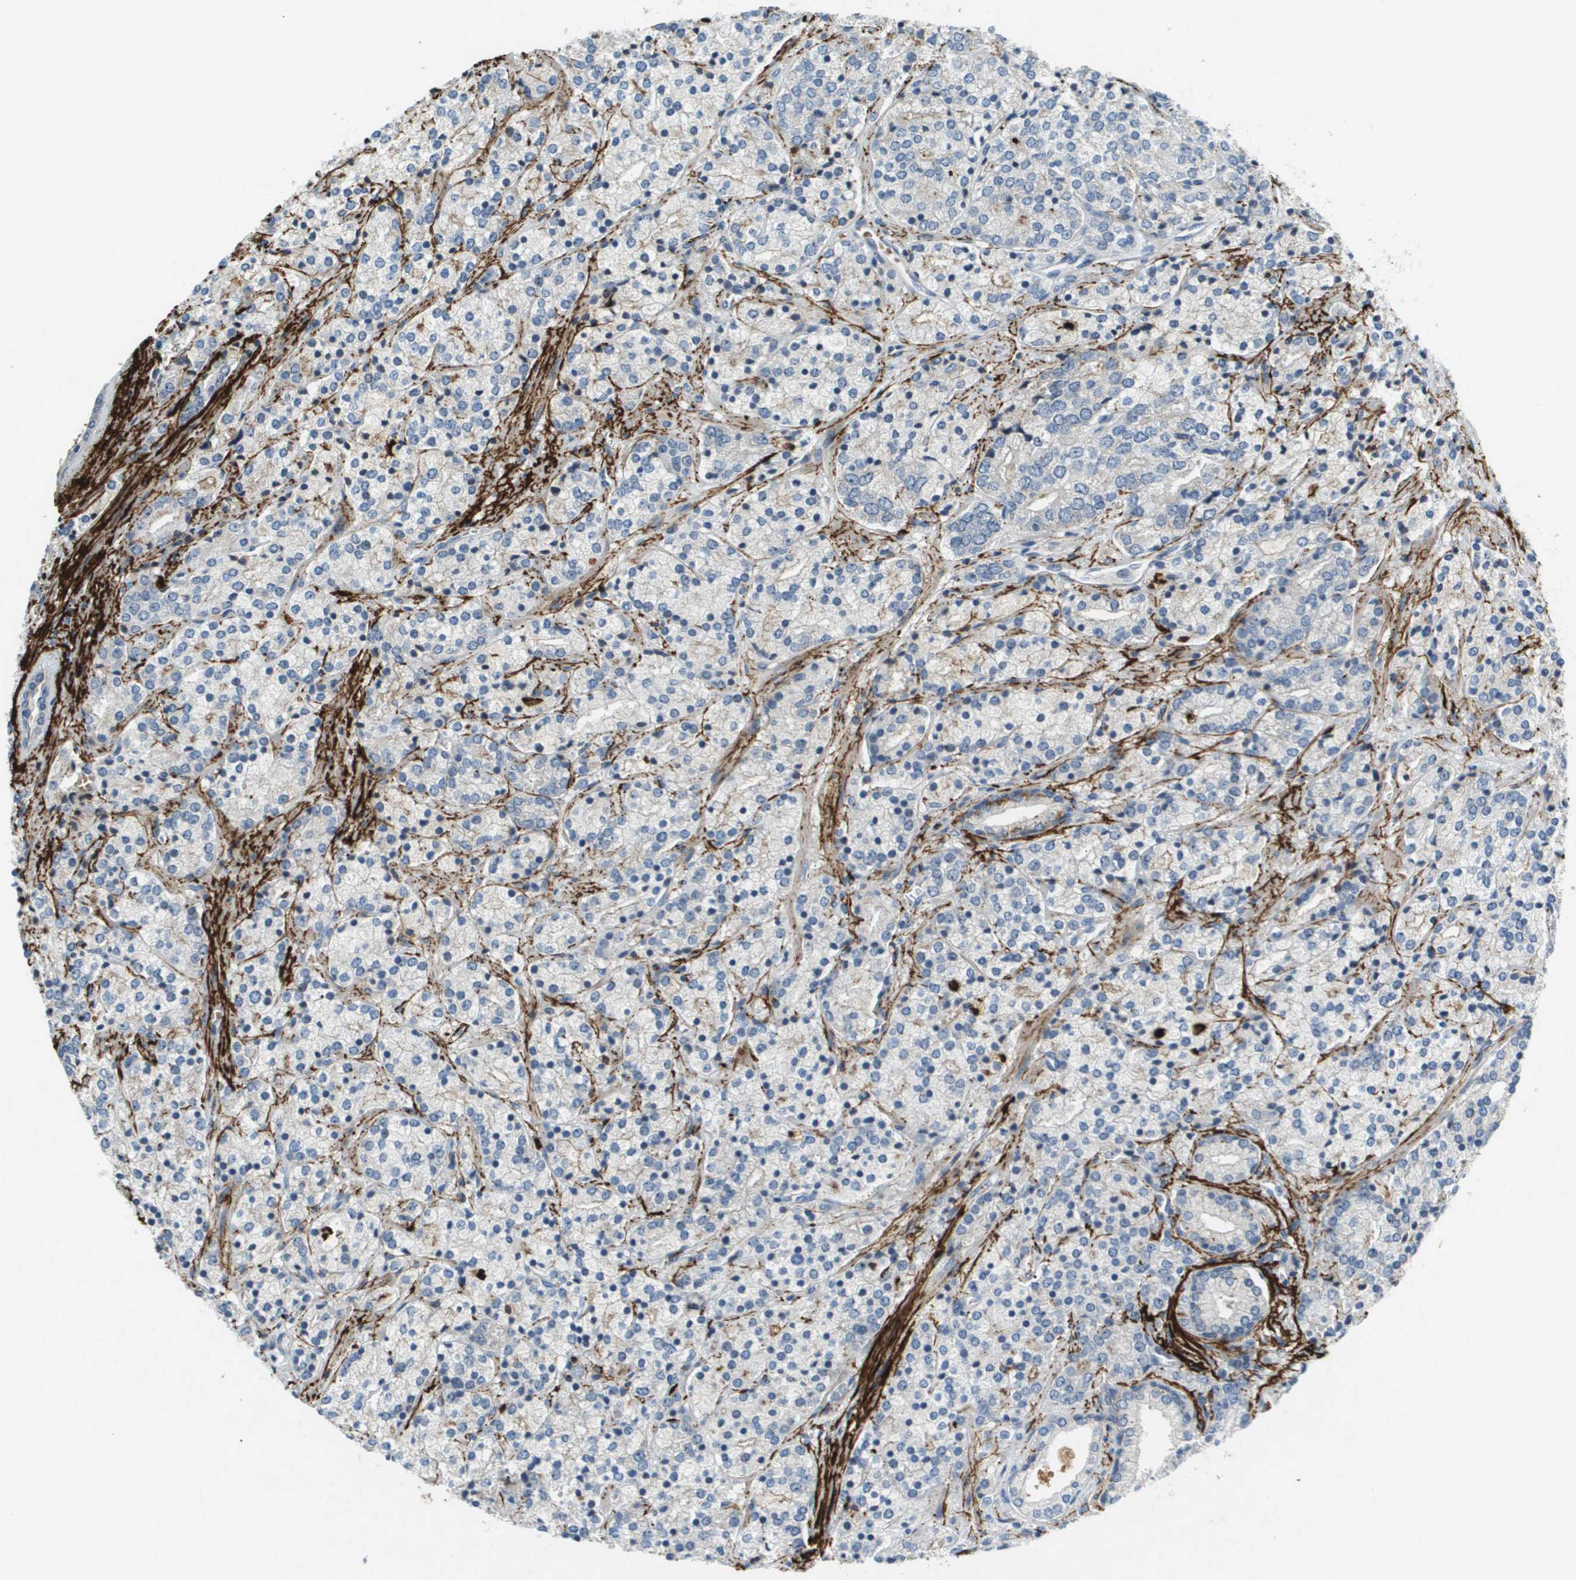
{"staining": {"intensity": "negative", "quantity": "none", "location": "none"}, "tissue": "prostate cancer", "cell_type": "Tumor cells", "image_type": "cancer", "snomed": [{"axis": "morphology", "description": "Adenocarcinoma, High grade"}, {"axis": "topography", "description": "Prostate"}], "caption": "Human adenocarcinoma (high-grade) (prostate) stained for a protein using immunohistochemistry (IHC) demonstrates no staining in tumor cells.", "gene": "VTN", "patient": {"sex": "male", "age": 71}}